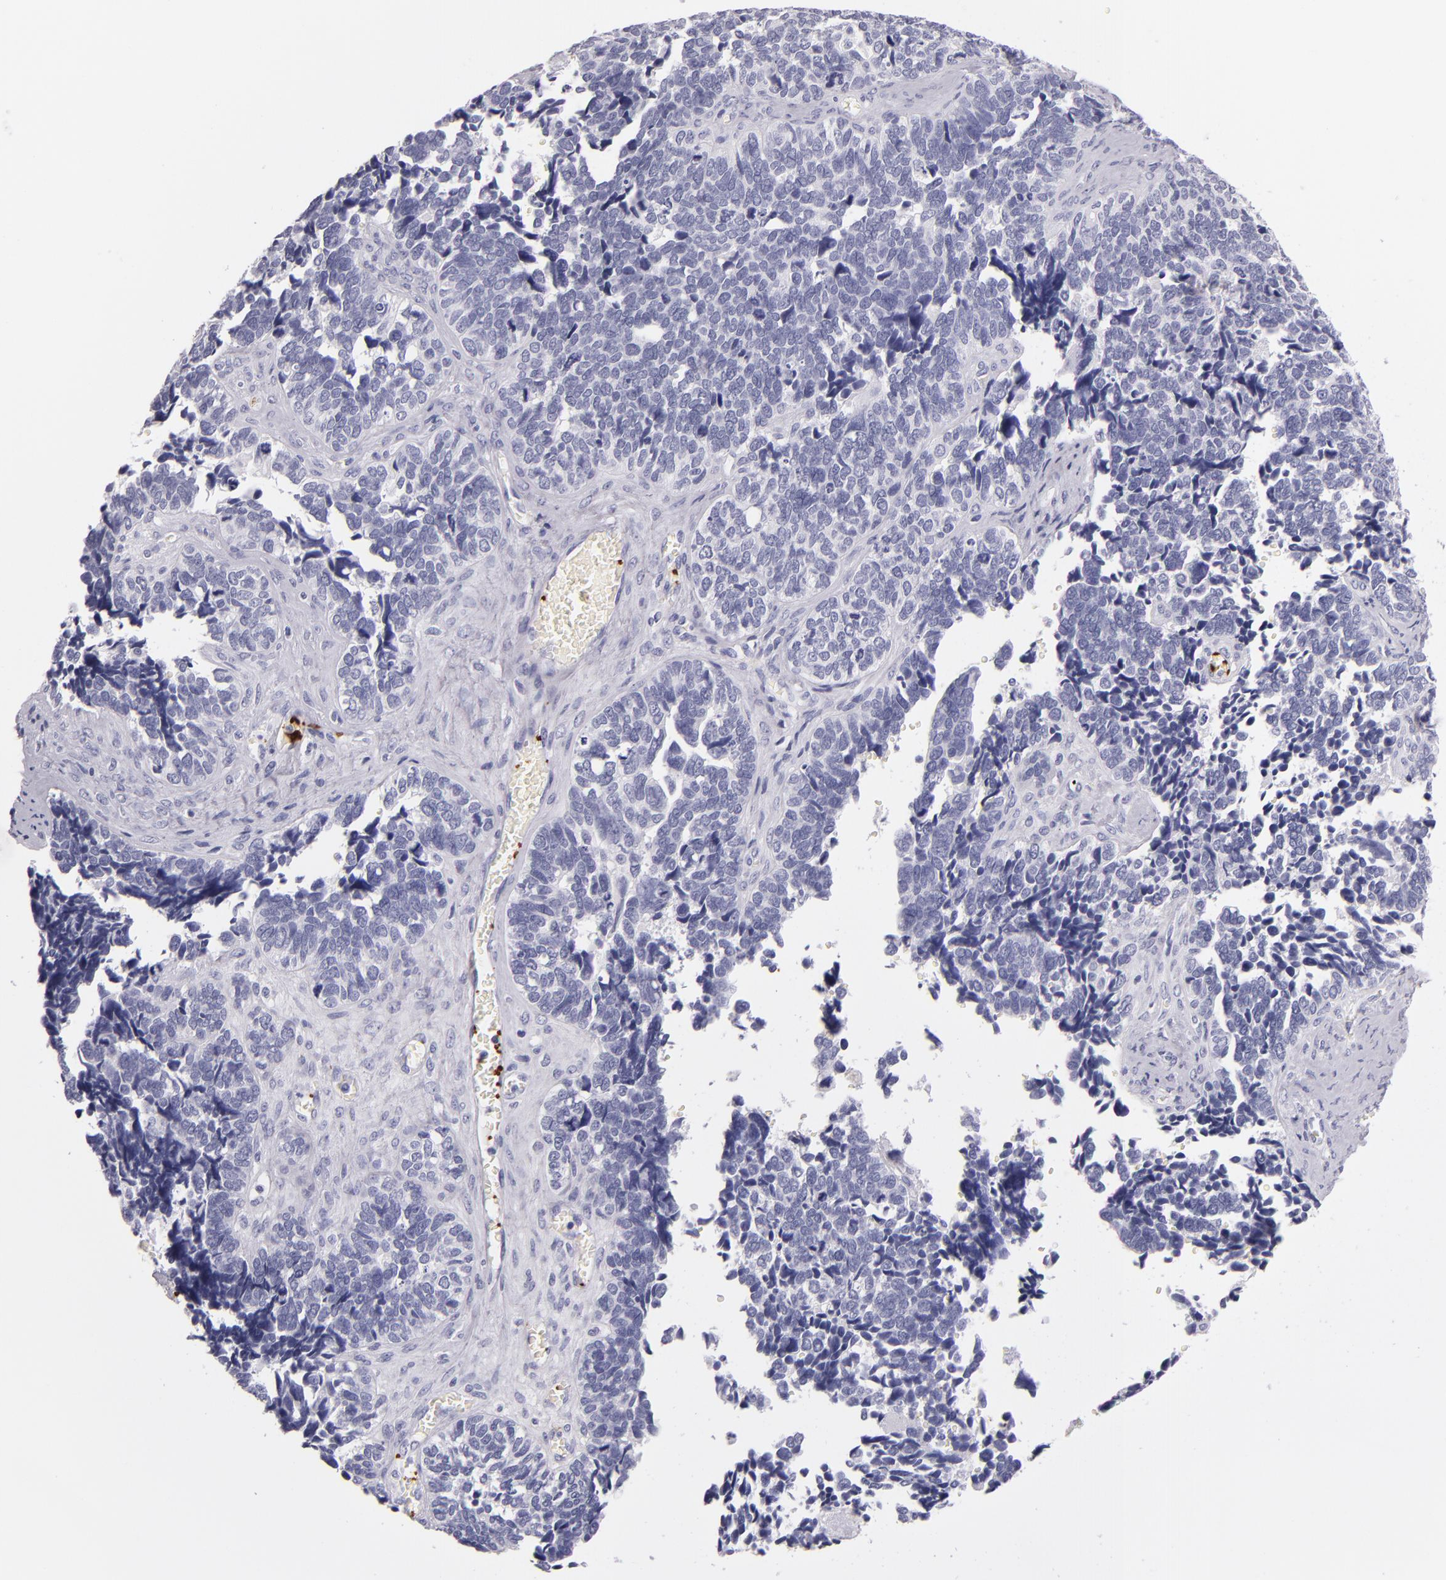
{"staining": {"intensity": "negative", "quantity": "none", "location": "none"}, "tissue": "ovarian cancer", "cell_type": "Tumor cells", "image_type": "cancer", "snomed": [{"axis": "morphology", "description": "Cystadenocarcinoma, serous, NOS"}, {"axis": "topography", "description": "Ovary"}], "caption": "Immunohistochemistry of human ovarian serous cystadenocarcinoma demonstrates no positivity in tumor cells.", "gene": "GP1BA", "patient": {"sex": "female", "age": 77}}